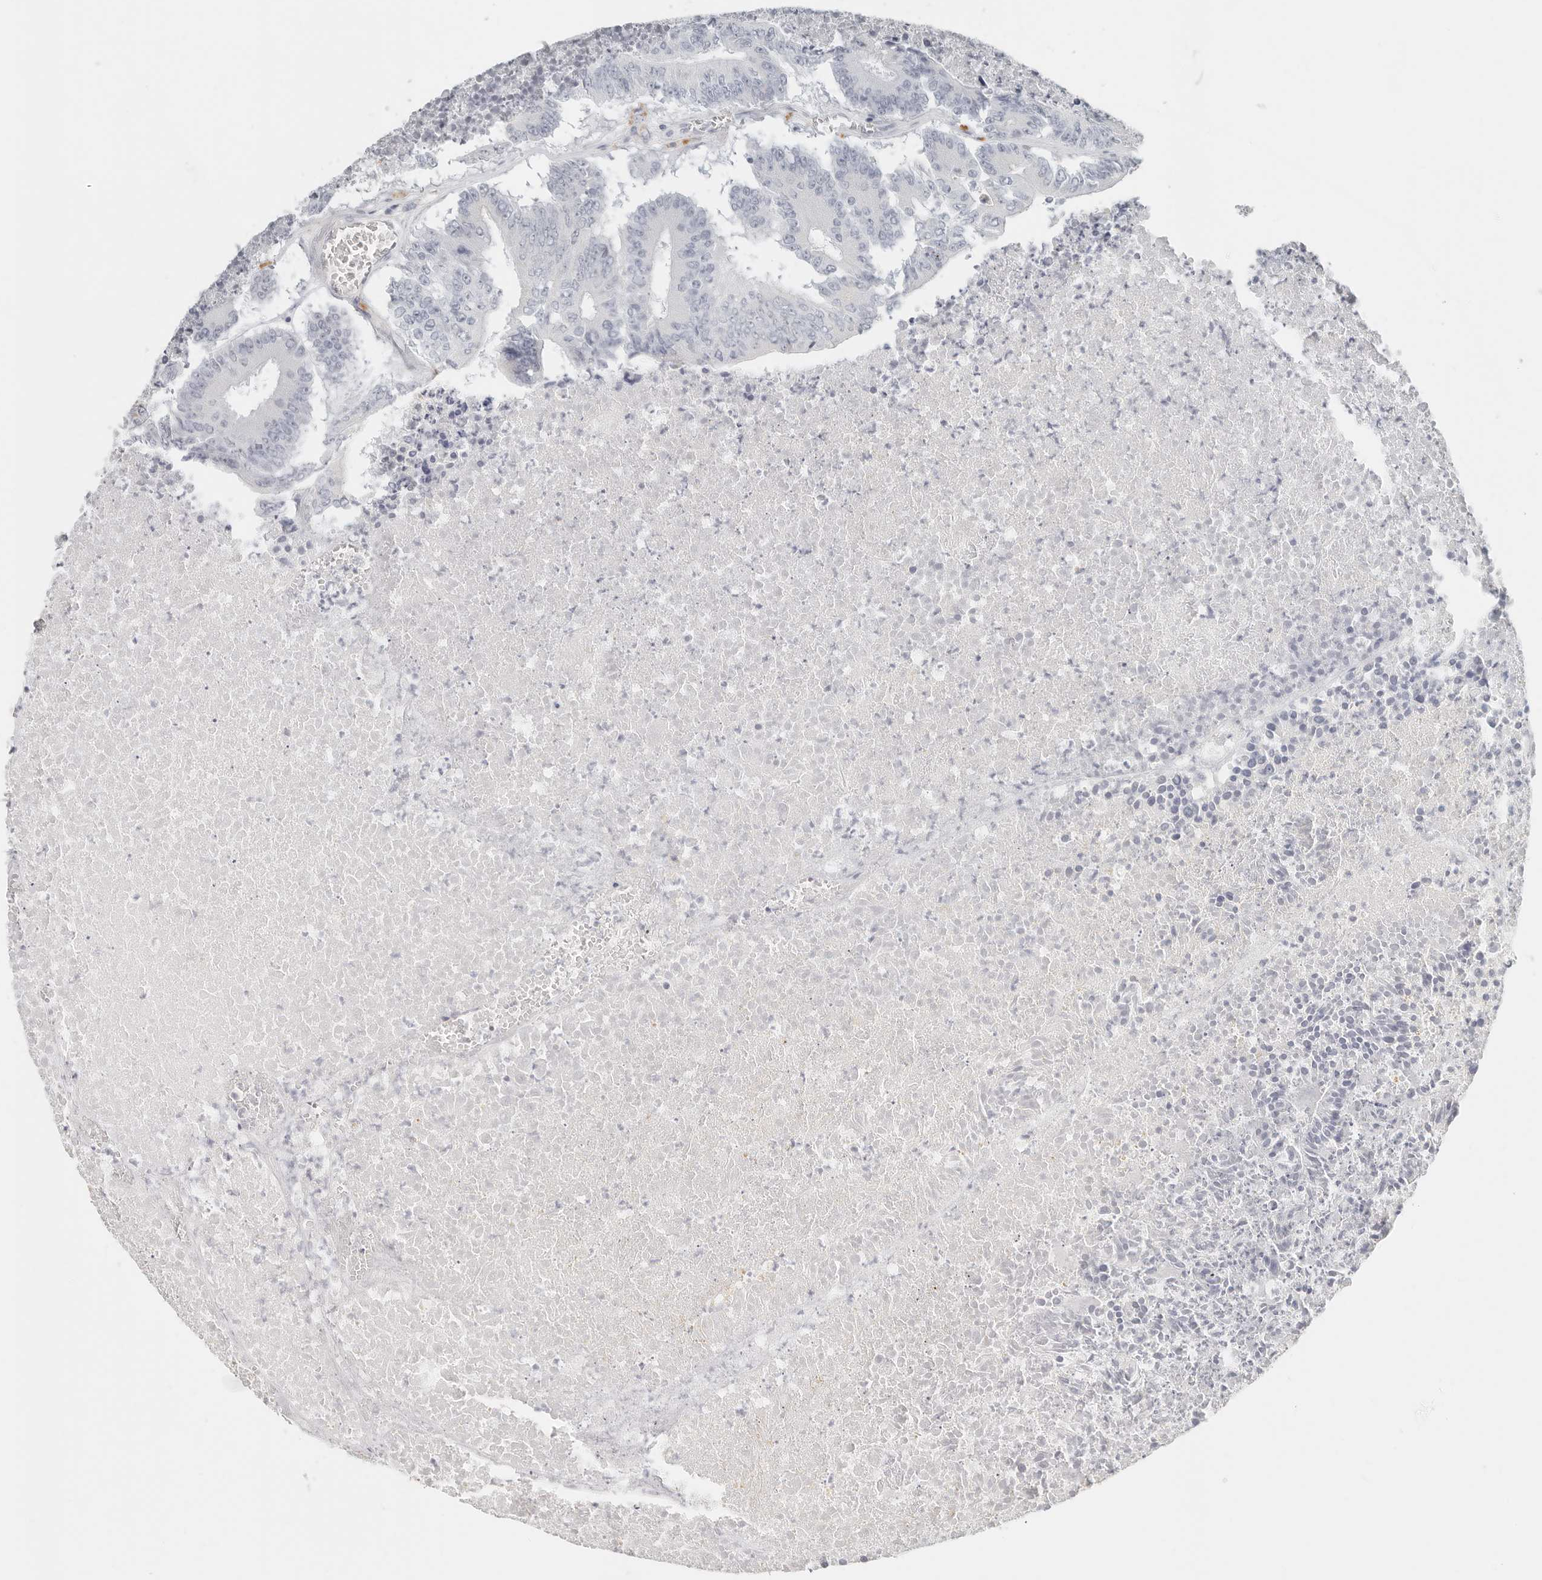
{"staining": {"intensity": "negative", "quantity": "none", "location": "none"}, "tissue": "colorectal cancer", "cell_type": "Tumor cells", "image_type": "cancer", "snomed": [{"axis": "morphology", "description": "Adenocarcinoma, NOS"}, {"axis": "topography", "description": "Colon"}], "caption": "Image shows no significant protein positivity in tumor cells of adenocarcinoma (colorectal). (Brightfield microscopy of DAB (3,3'-diaminobenzidine) immunohistochemistry at high magnification).", "gene": "PTPN22", "patient": {"sex": "male", "age": 87}}